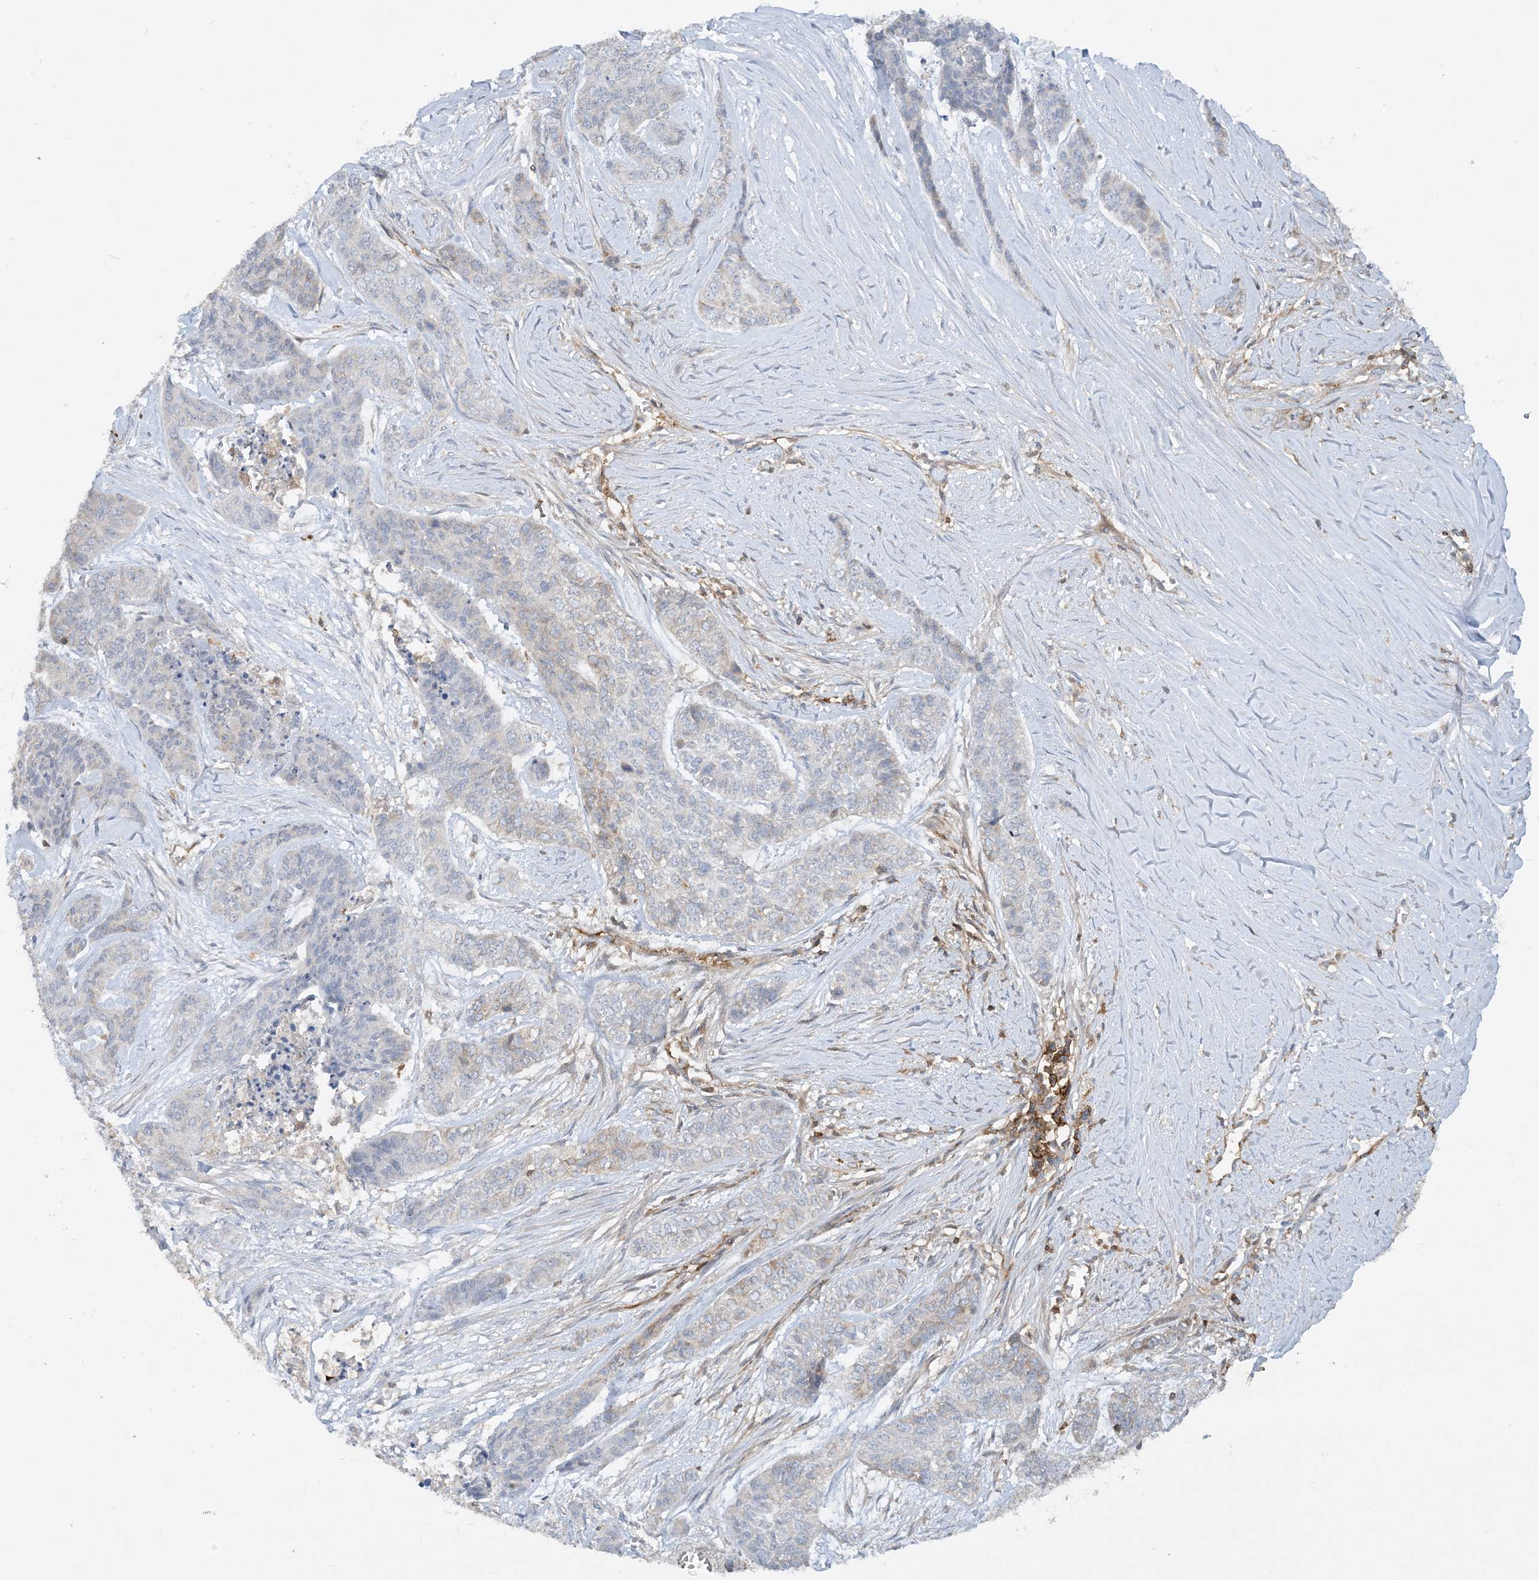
{"staining": {"intensity": "moderate", "quantity": "<25%", "location": "cytoplasmic/membranous"}, "tissue": "skin cancer", "cell_type": "Tumor cells", "image_type": "cancer", "snomed": [{"axis": "morphology", "description": "Basal cell carcinoma"}, {"axis": "topography", "description": "Skin"}], "caption": "Immunohistochemical staining of skin cancer exhibits low levels of moderate cytoplasmic/membranous positivity in approximately <25% of tumor cells.", "gene": "HLA-E", "patient": {"sex": "female", "age": 64}}